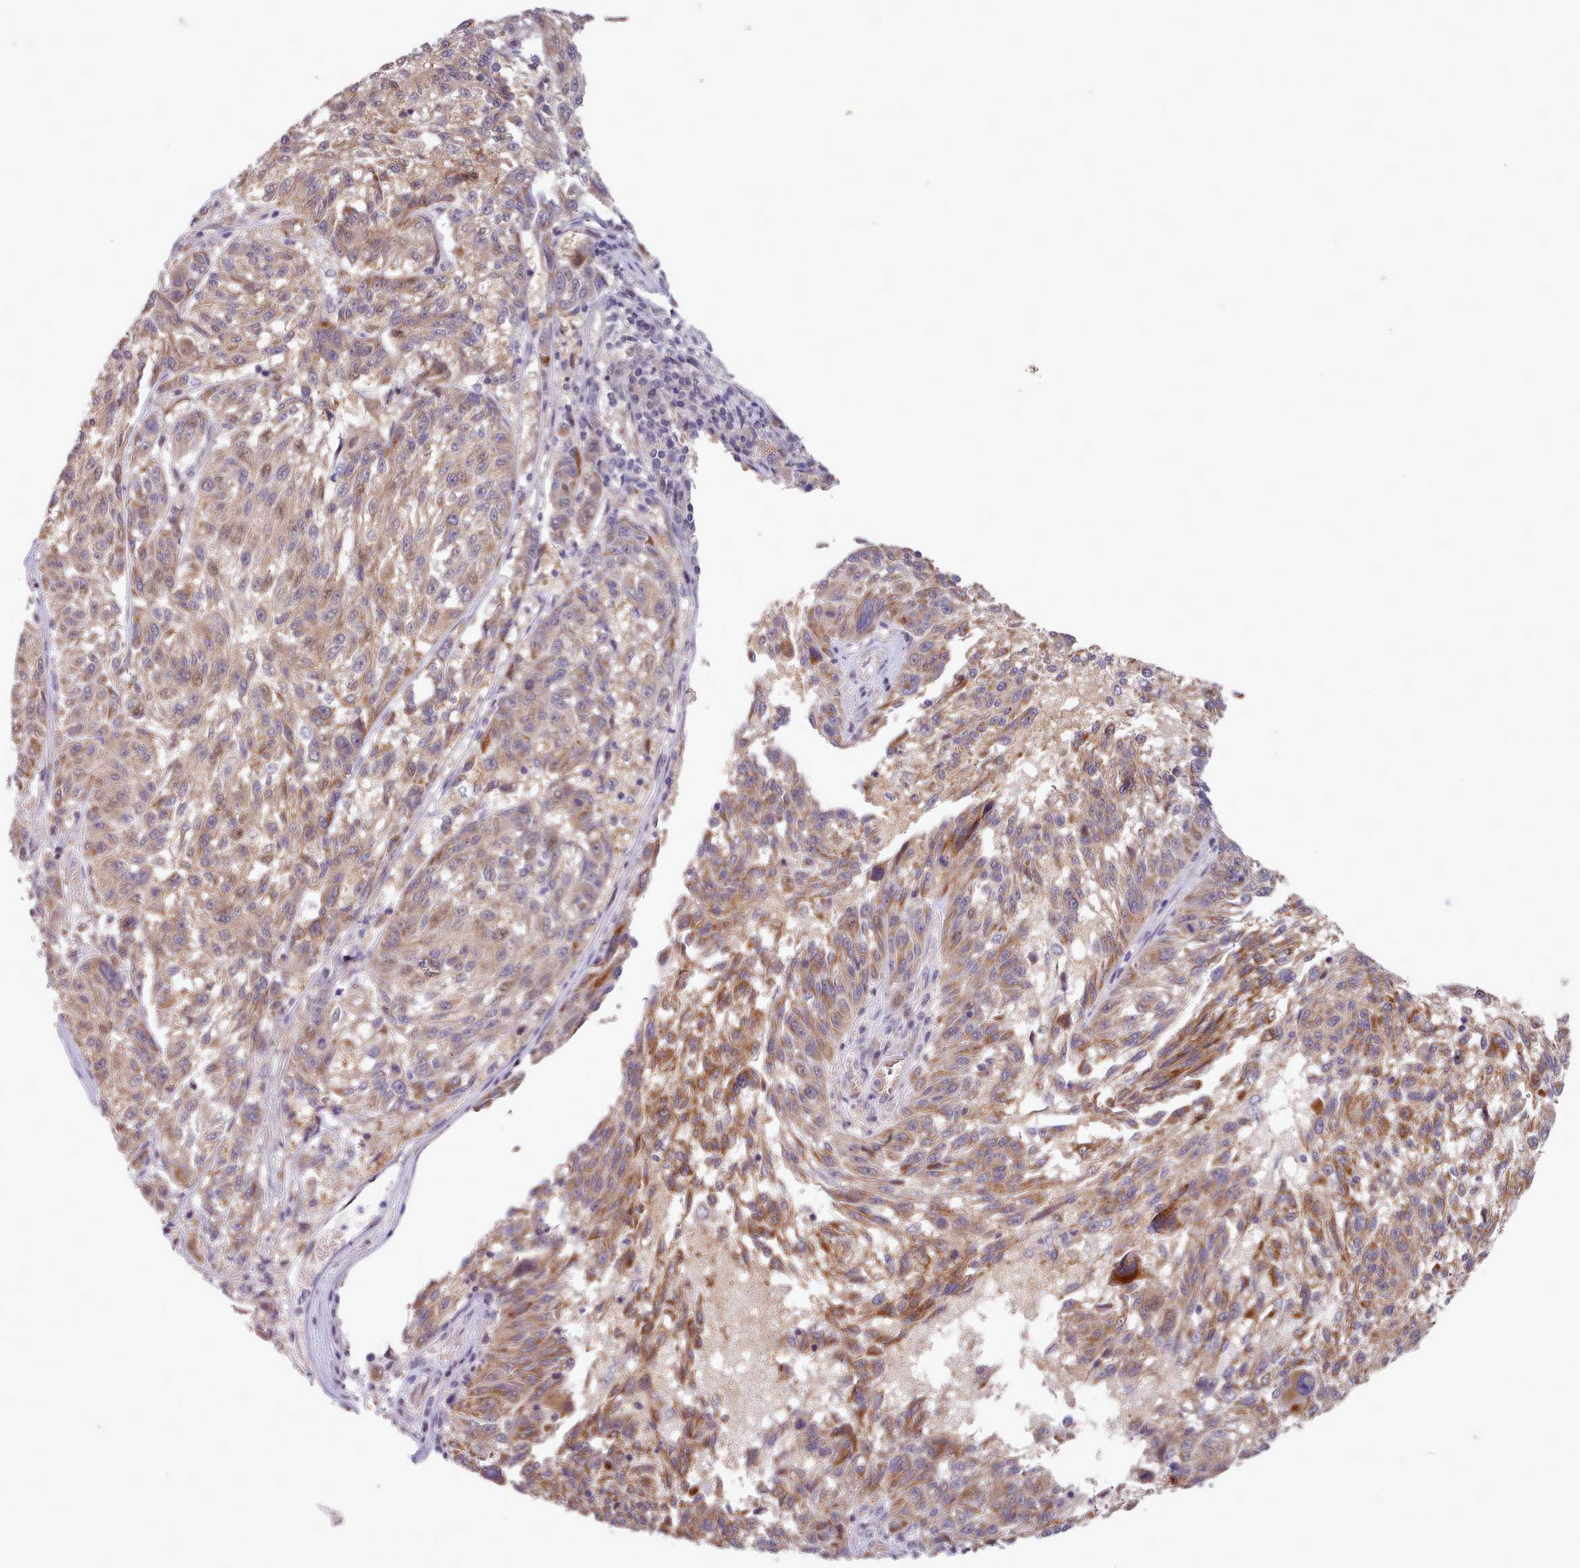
{"staining": {"intensity": "moderate", "quantity": ">75%", "location": "cytoplasmic/membranous"}, "tissue": "melanoma", "cell_type": "Tumor cells", "image_type": "cancer", "snomed": [{"axis": "morphology", "description": "Malignant melanoma, NOS"}, {"axis": "topography", "description": "Skin"}], "caption": "A high-resolution histopathology image shows immunohistochemistry (IHC) staining of malignant melanoma, which displays moderate cytoplasmic/membranous staining in approximately >75% of tumor cells.", "gene": "CLNS1A", "patient": {"sex": "male", "age": 53}}